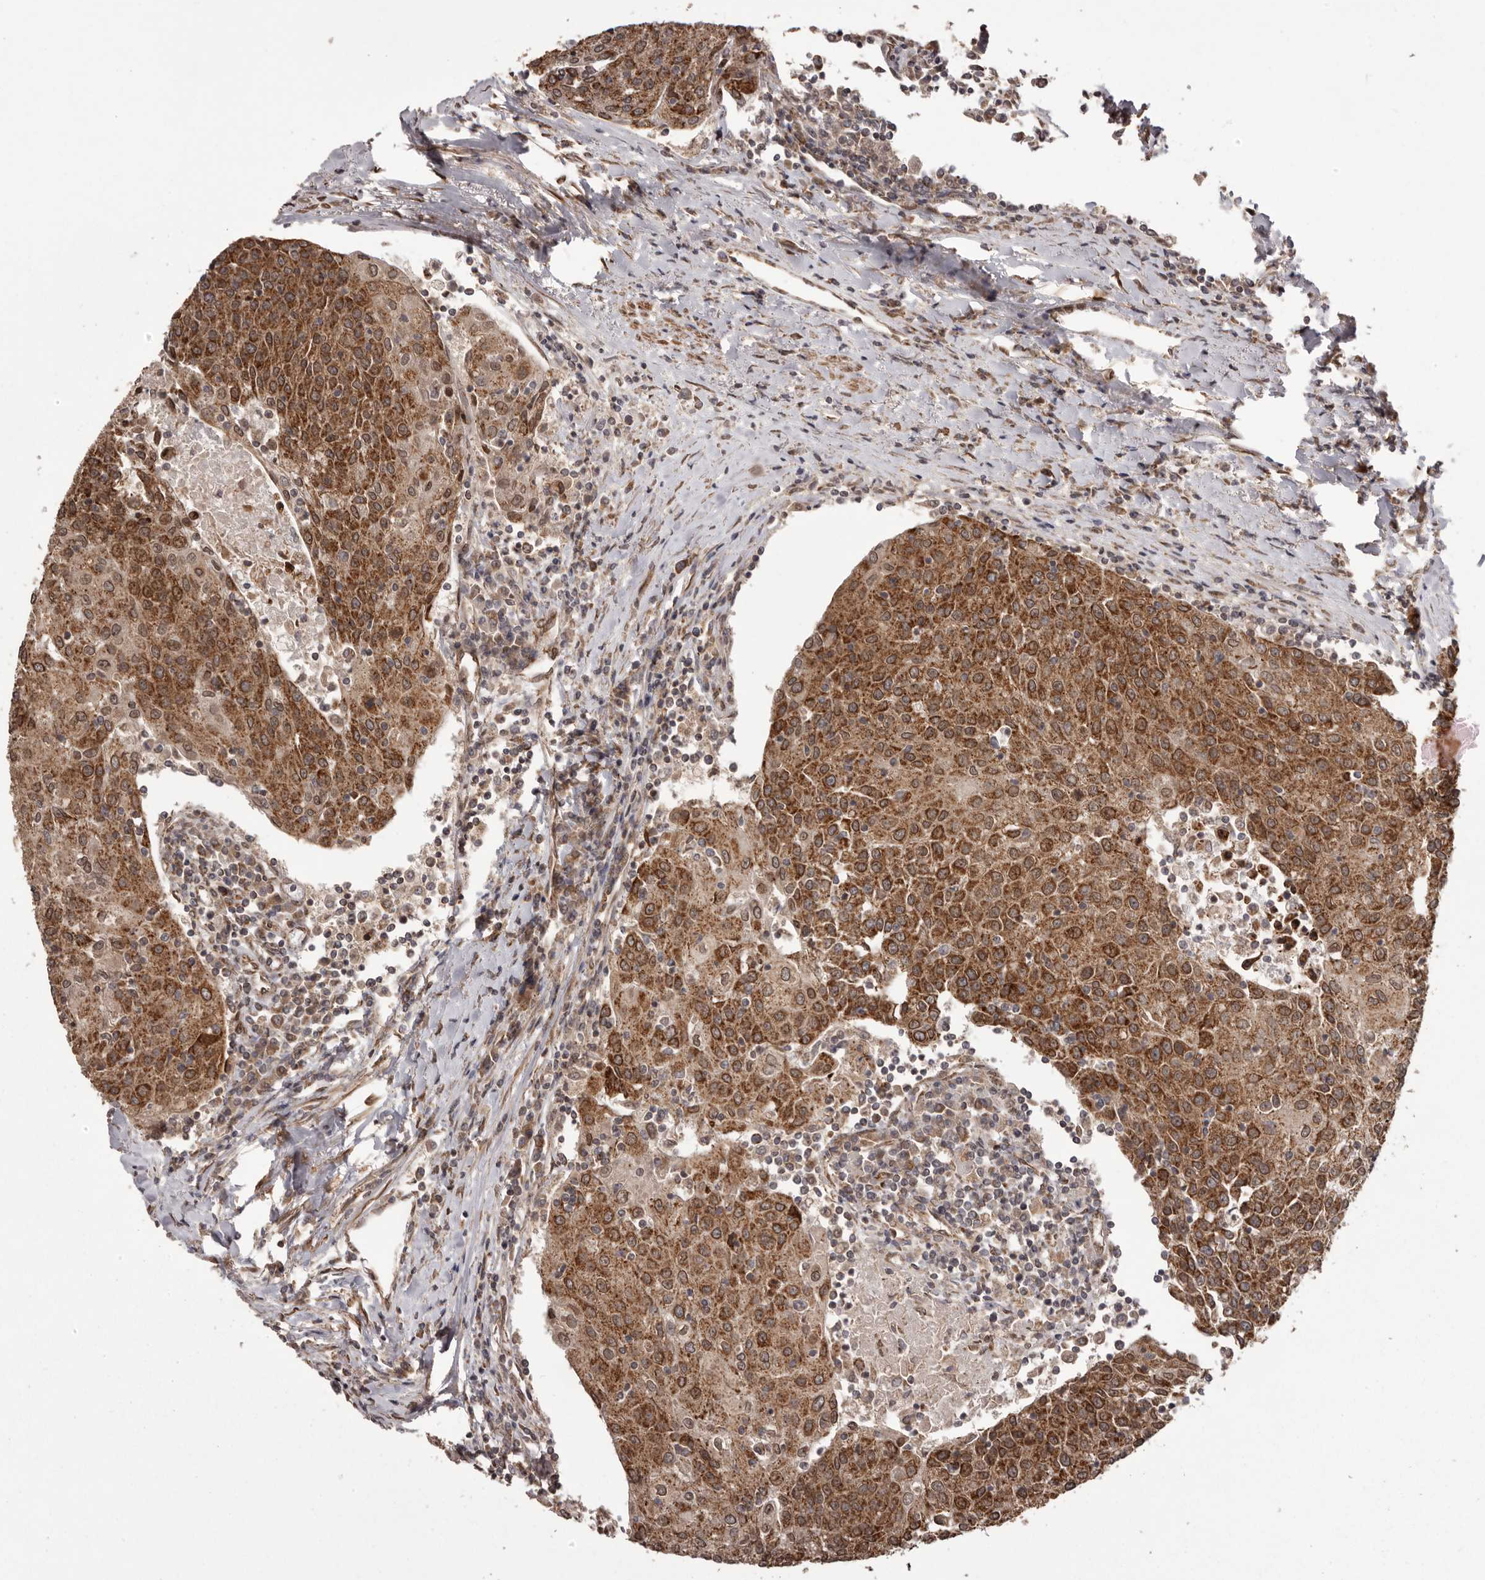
{"staining": {"intensity": "strong", "quantity": ">75%", "location": "cytoplasmic/membranous"}, "tissue": "urothelial cancer", "cell_type": "Tumor cells", "image_type": "cancer", "snomed": [{"axis": "morphology", "description": "Urothelial carcinoma, High grade"}, {"axis": "topography", "description": "Urinary bladder"}], "caption": "Immunohistochemical staining of human urothelial carcinoma (high-grade) demonstrates high levels of strong cytoplasmic/membranous protein expression in about >75% of tumor cells. The protein of interest is stained brown, and the nuclei are stained in blue (DAB (3,3'-diaminobenzidine) IHC with brightfield microscopy, high magnification).", "gene": "CHRM2", "patient": {"sex": "female", "age": 85}}